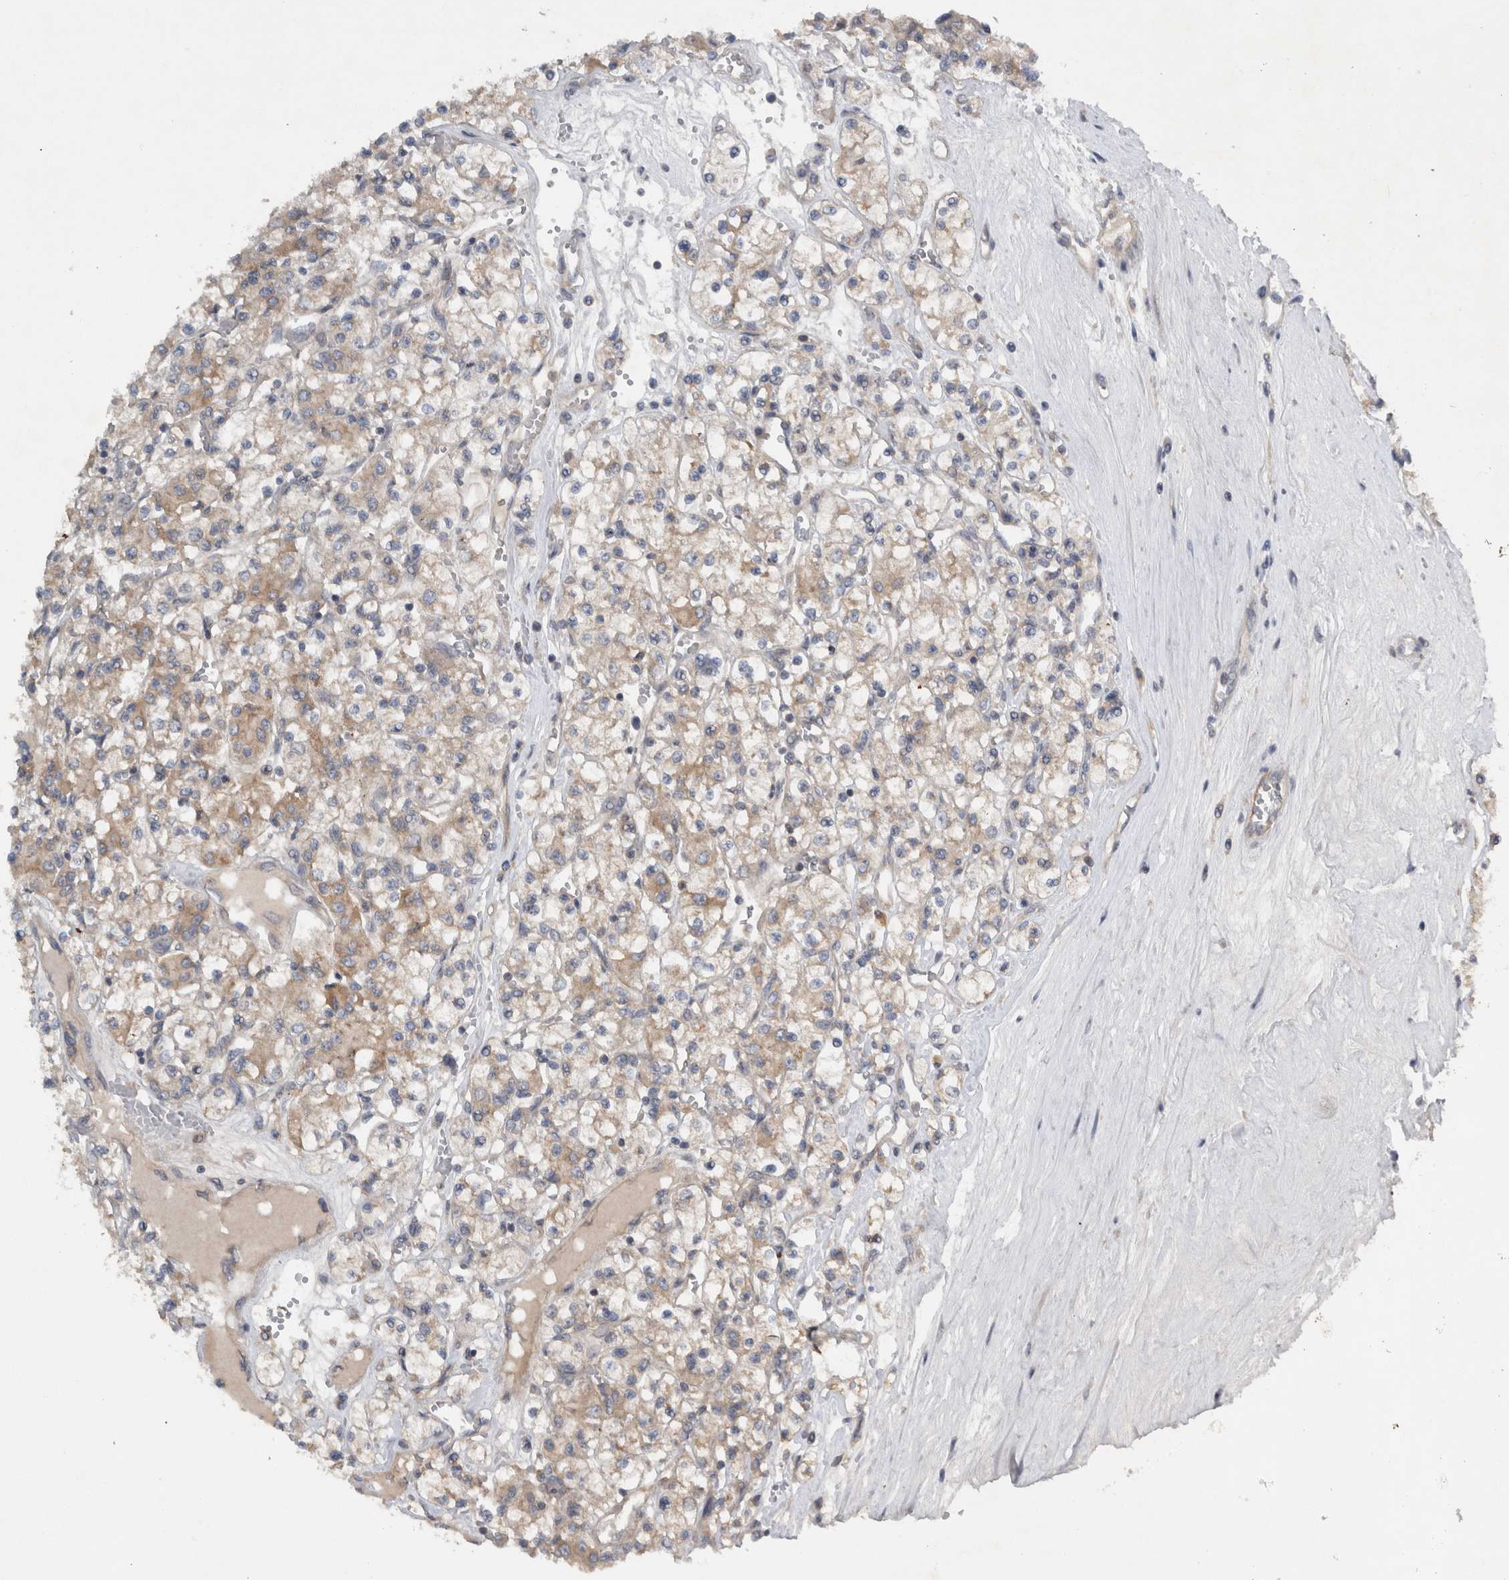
{"staining": {"intensity": "weak", "quantity": ">75%", "location": "cytoplasmic/membranous"}, "tissue": "renal cancer", "cell_type": "Tumor cells", "image_type": "cancer", "snomed": [{"axis": "morphology", "description": "Adenocarcinoma, NOS"}, {"axis": "topography", "description": "Kidney"}], "caption": "Renal cancer was stained to show a protein in brown. There is low levels of weak cytoplasmic/membranous expression in about >75% of tumor cells. The protein of interest is shown in brown color, while the nuclei are stained blue.", "gene": "SCARA5", "patient": {"sex": "female", "age": 59}}